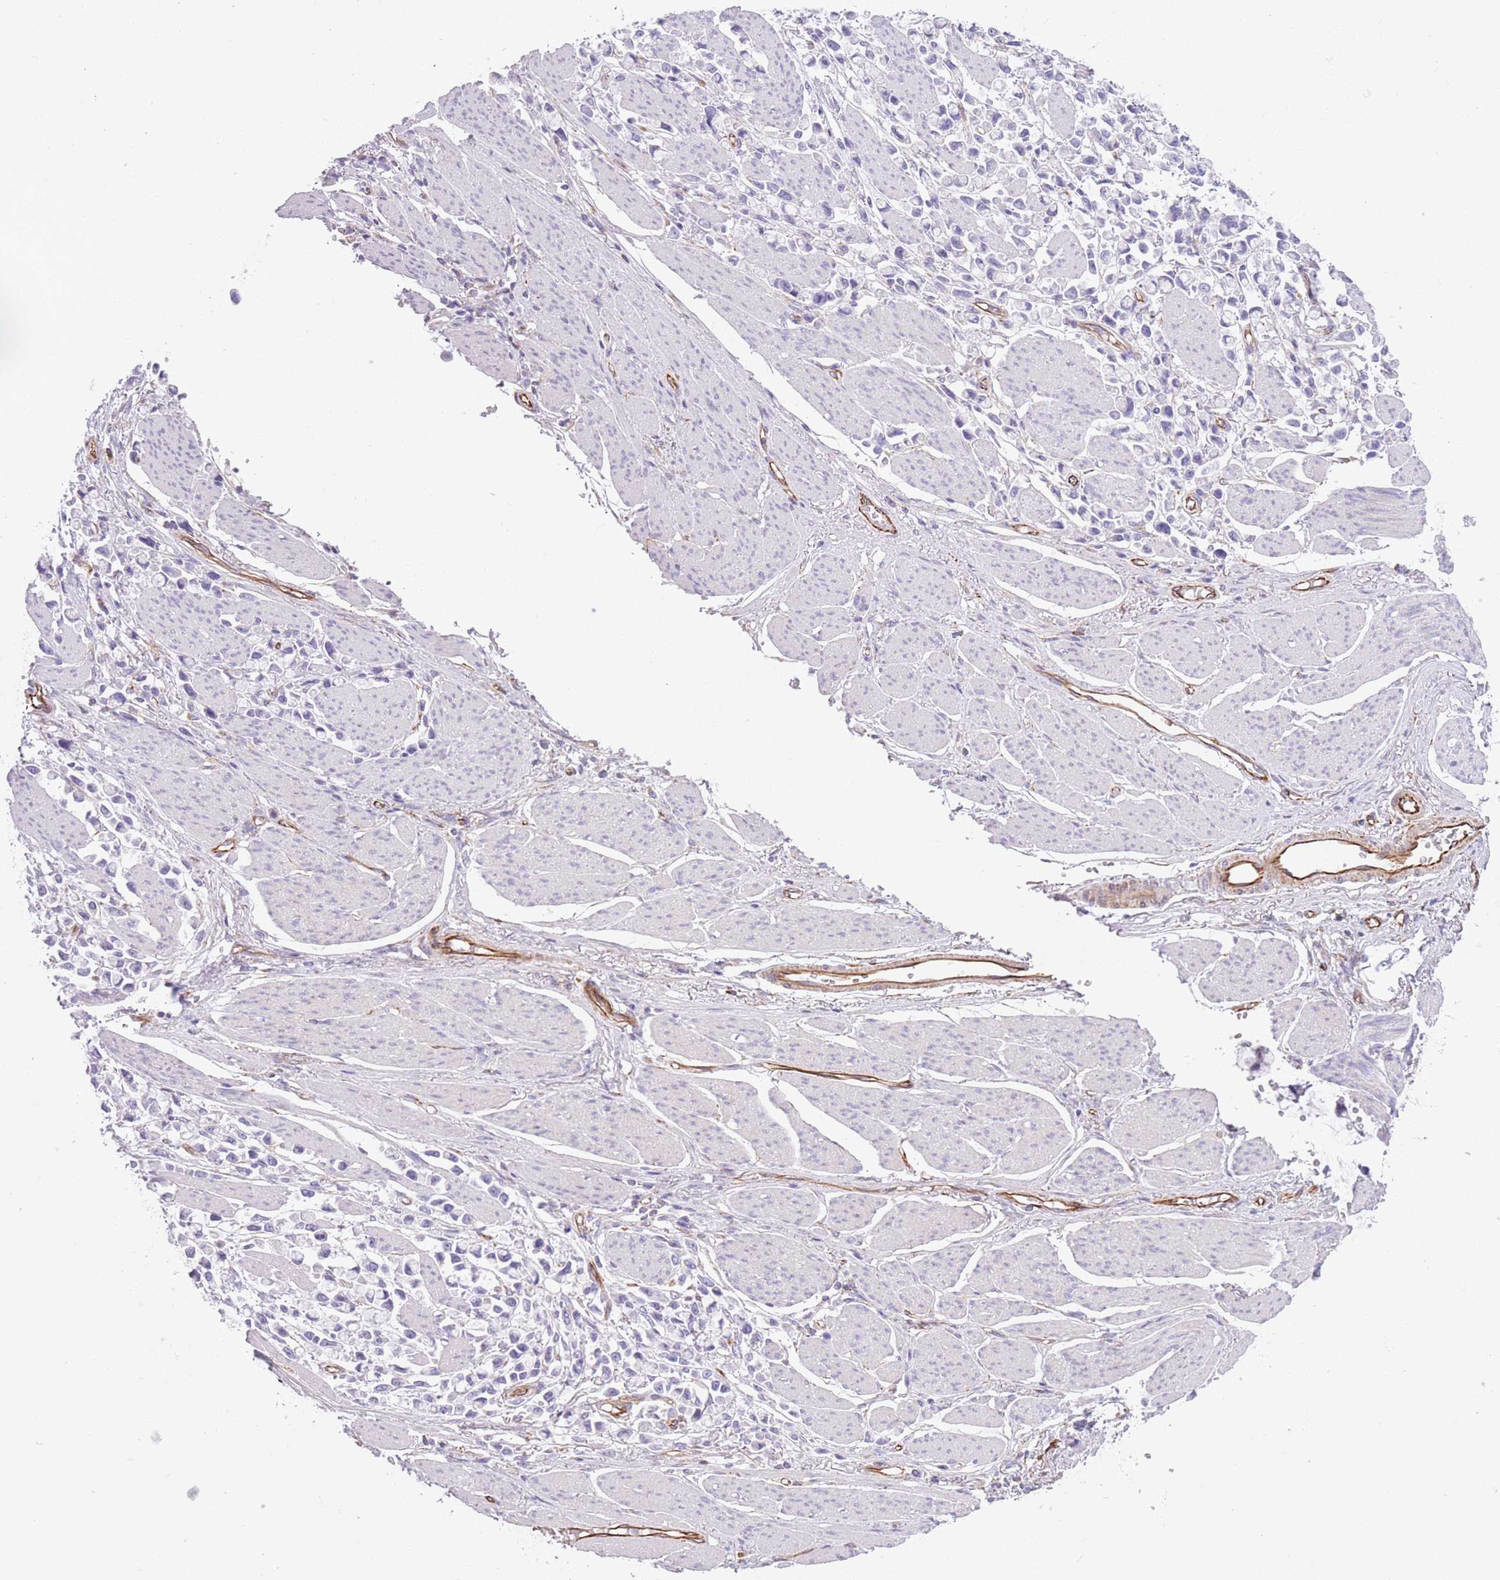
{"staining": {"intensity": "negative", "quantity": "none", "location": "none"}, "tissue": "stomach cancer", "cell_type": "Tumor cells", "image_type": "cancer", "snomed": [{"axis": "morphology", "description": "Adenocarcinoma, NOS"}, {"axis": "topography", "description": "Stomach"}], "caption": "High magnification brightfield microscopy of stomach cancer stained with DAB (3,3'-diaminobenzidine) (brown) and counterstained with hematoxylin (blue): tumor cells show no significant staining. (DAB (3,3'-diaminobenzidine) immunohistochemistry (IHC) visualized using brightfield microscopy, high magnification).", "gene": "PTCD1", "patient": {"sex": "female", "age": 81}}